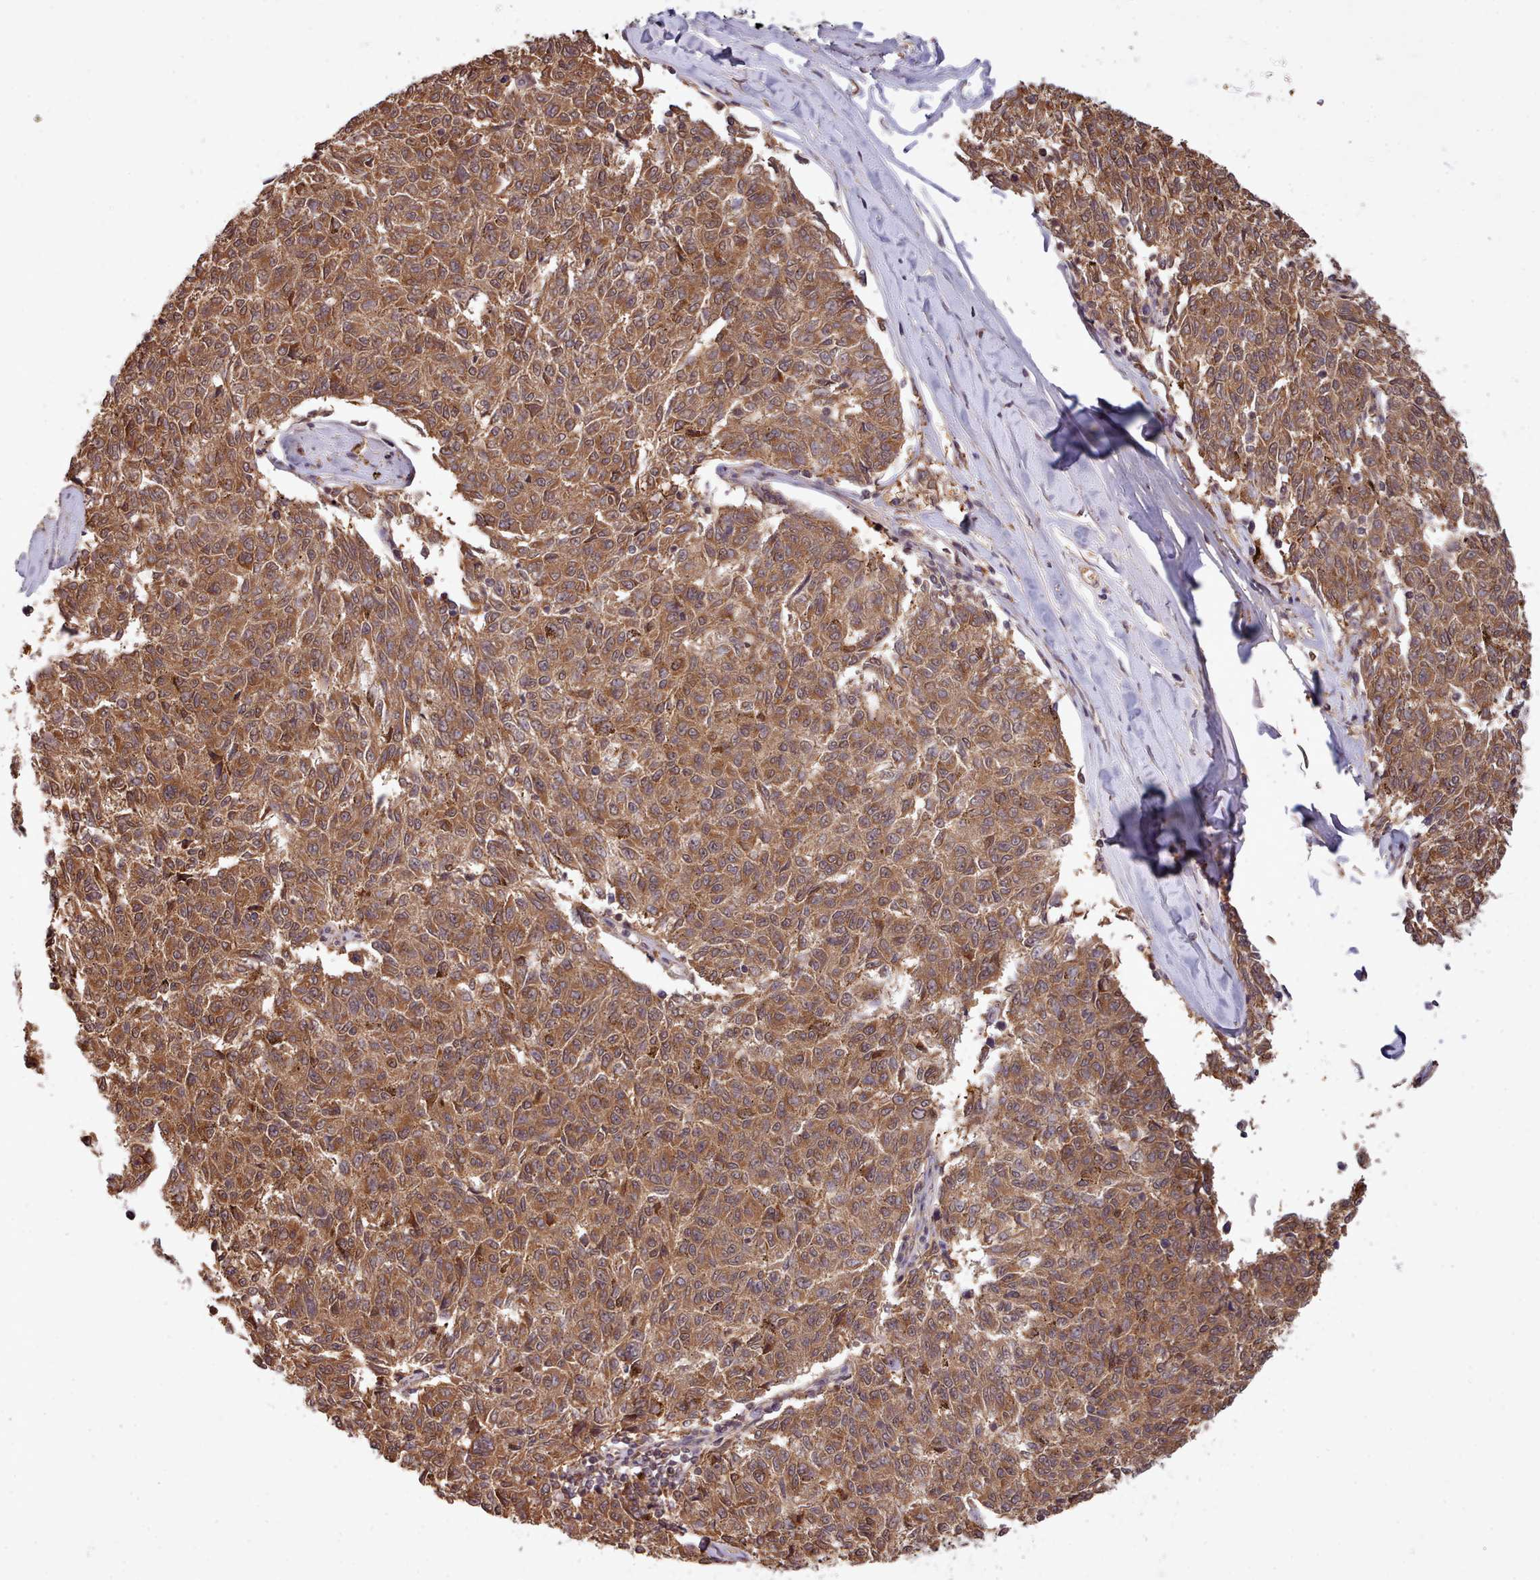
{"staining": {"intensity": "strong", "quantity": ">75%", "location": "cytoplasmic/membranous"}, "tissue": "melanoma", "cell_type": "Tumor cells", "image_type": "cancer", "snomed": [{"axis": "morphology", "description": "Malignant melanoma, NOS"}, {"axis": "topography", "description": "Skin"}], "caption": "A high-resolution micrograph shows IHC staining of melanoma, which reveals strong cytoplasmic/membranous staining in about >75% of tumor cells.", "gene": "ARL17A", "patient": {"sex": "female", "age": 72}}